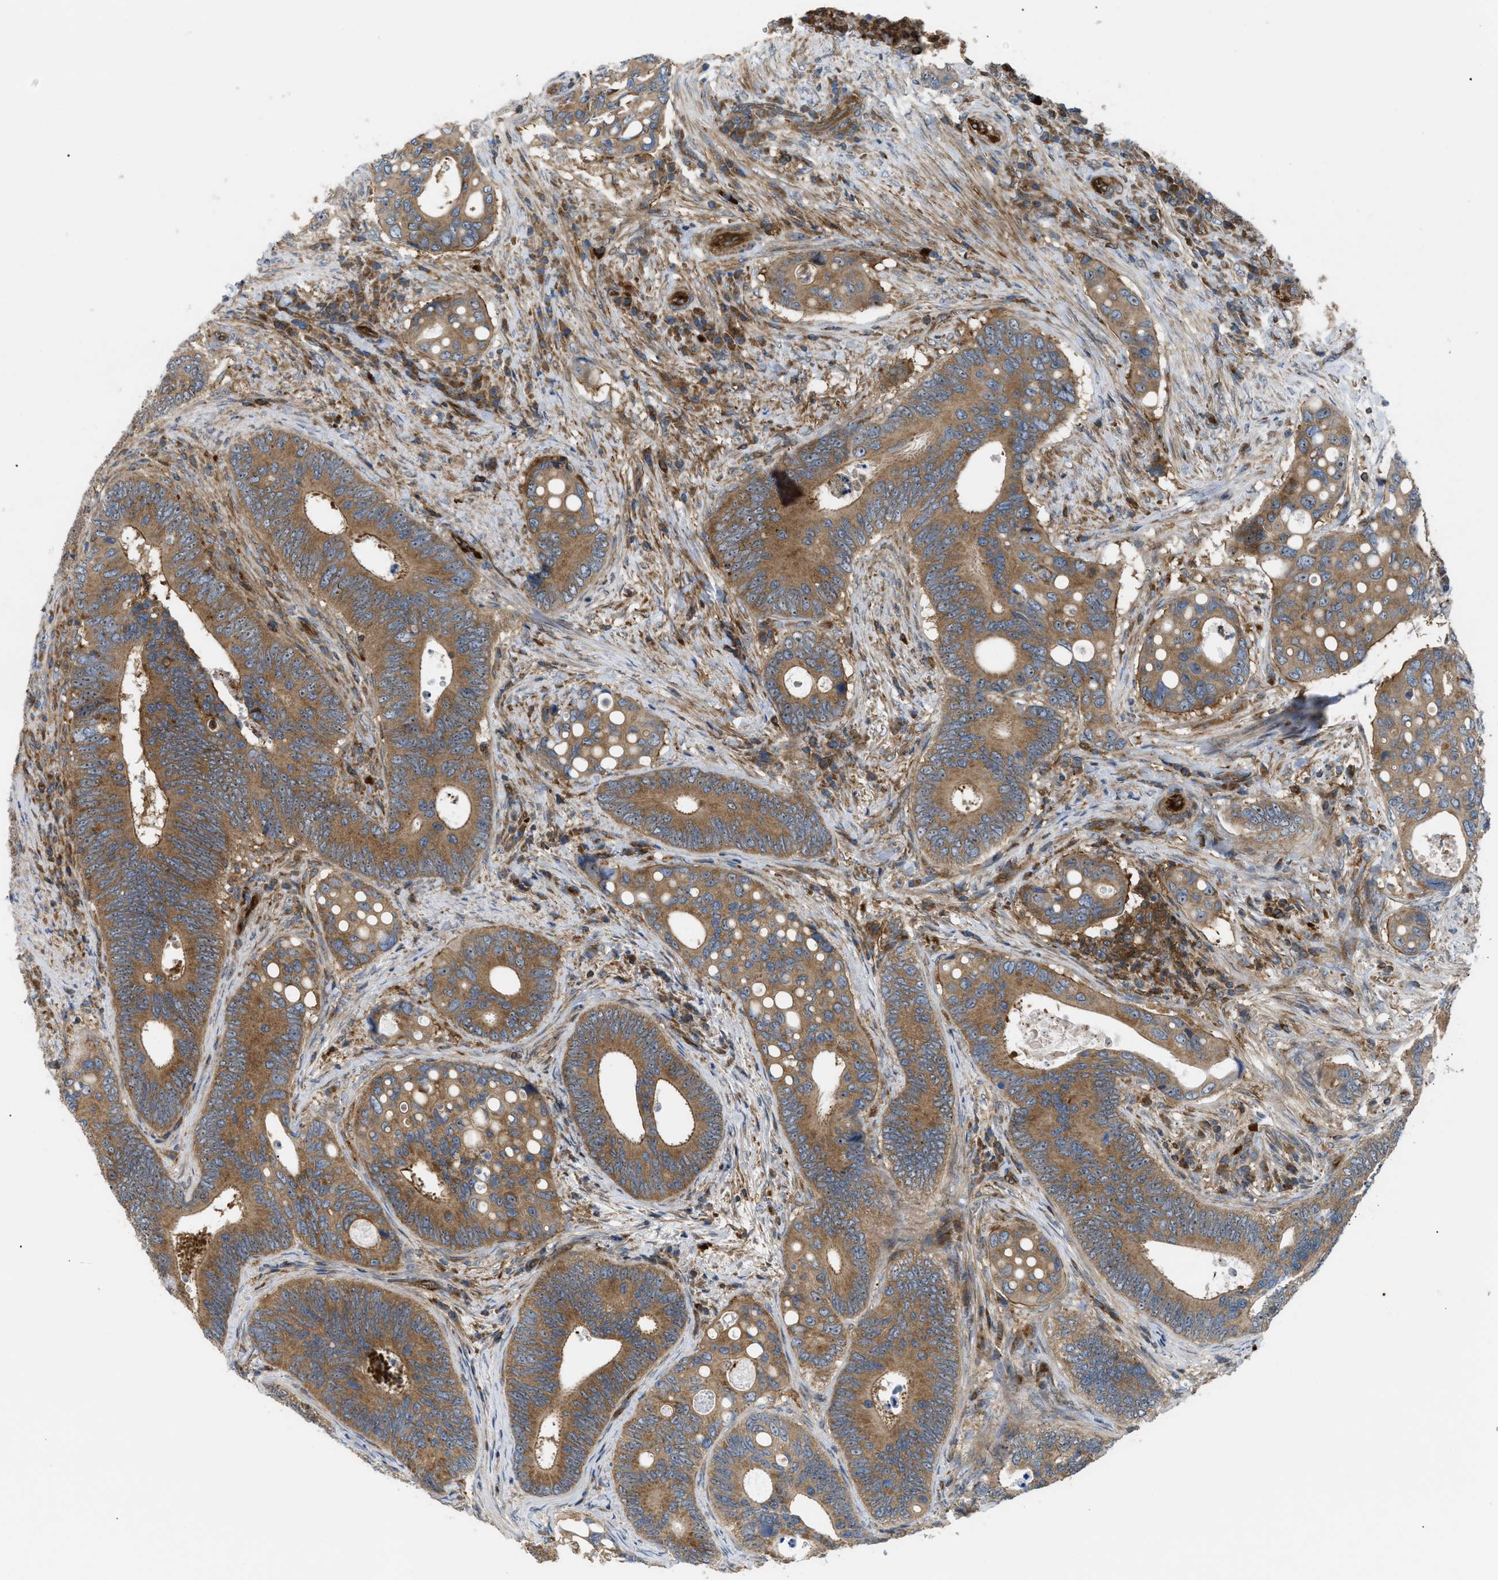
{"staining": {"intensity": "moderate", "quantity": ">75%", "location": "cytoplasmic/membranous"}, "tissue": "colorectal cancer", "cell_type": "Tumor cells", "image_type": "cancer", "snomed": [{"axis": "morphology", "description": "Inflammation, NOS"}, {"axis": "morphology", "description": "Adenocarcinoma, NOS"}, {"axis": "topography", "description": "Colon"}], "caption": "A medium amount of moderate cytoplasmic/membranous positivity is identified in approximately >75% of tumor cells in adenocarcinoma (colorectal) tissue.", "gene": "ATP2A3", "patient": {"sex": "male", "age": 72}}